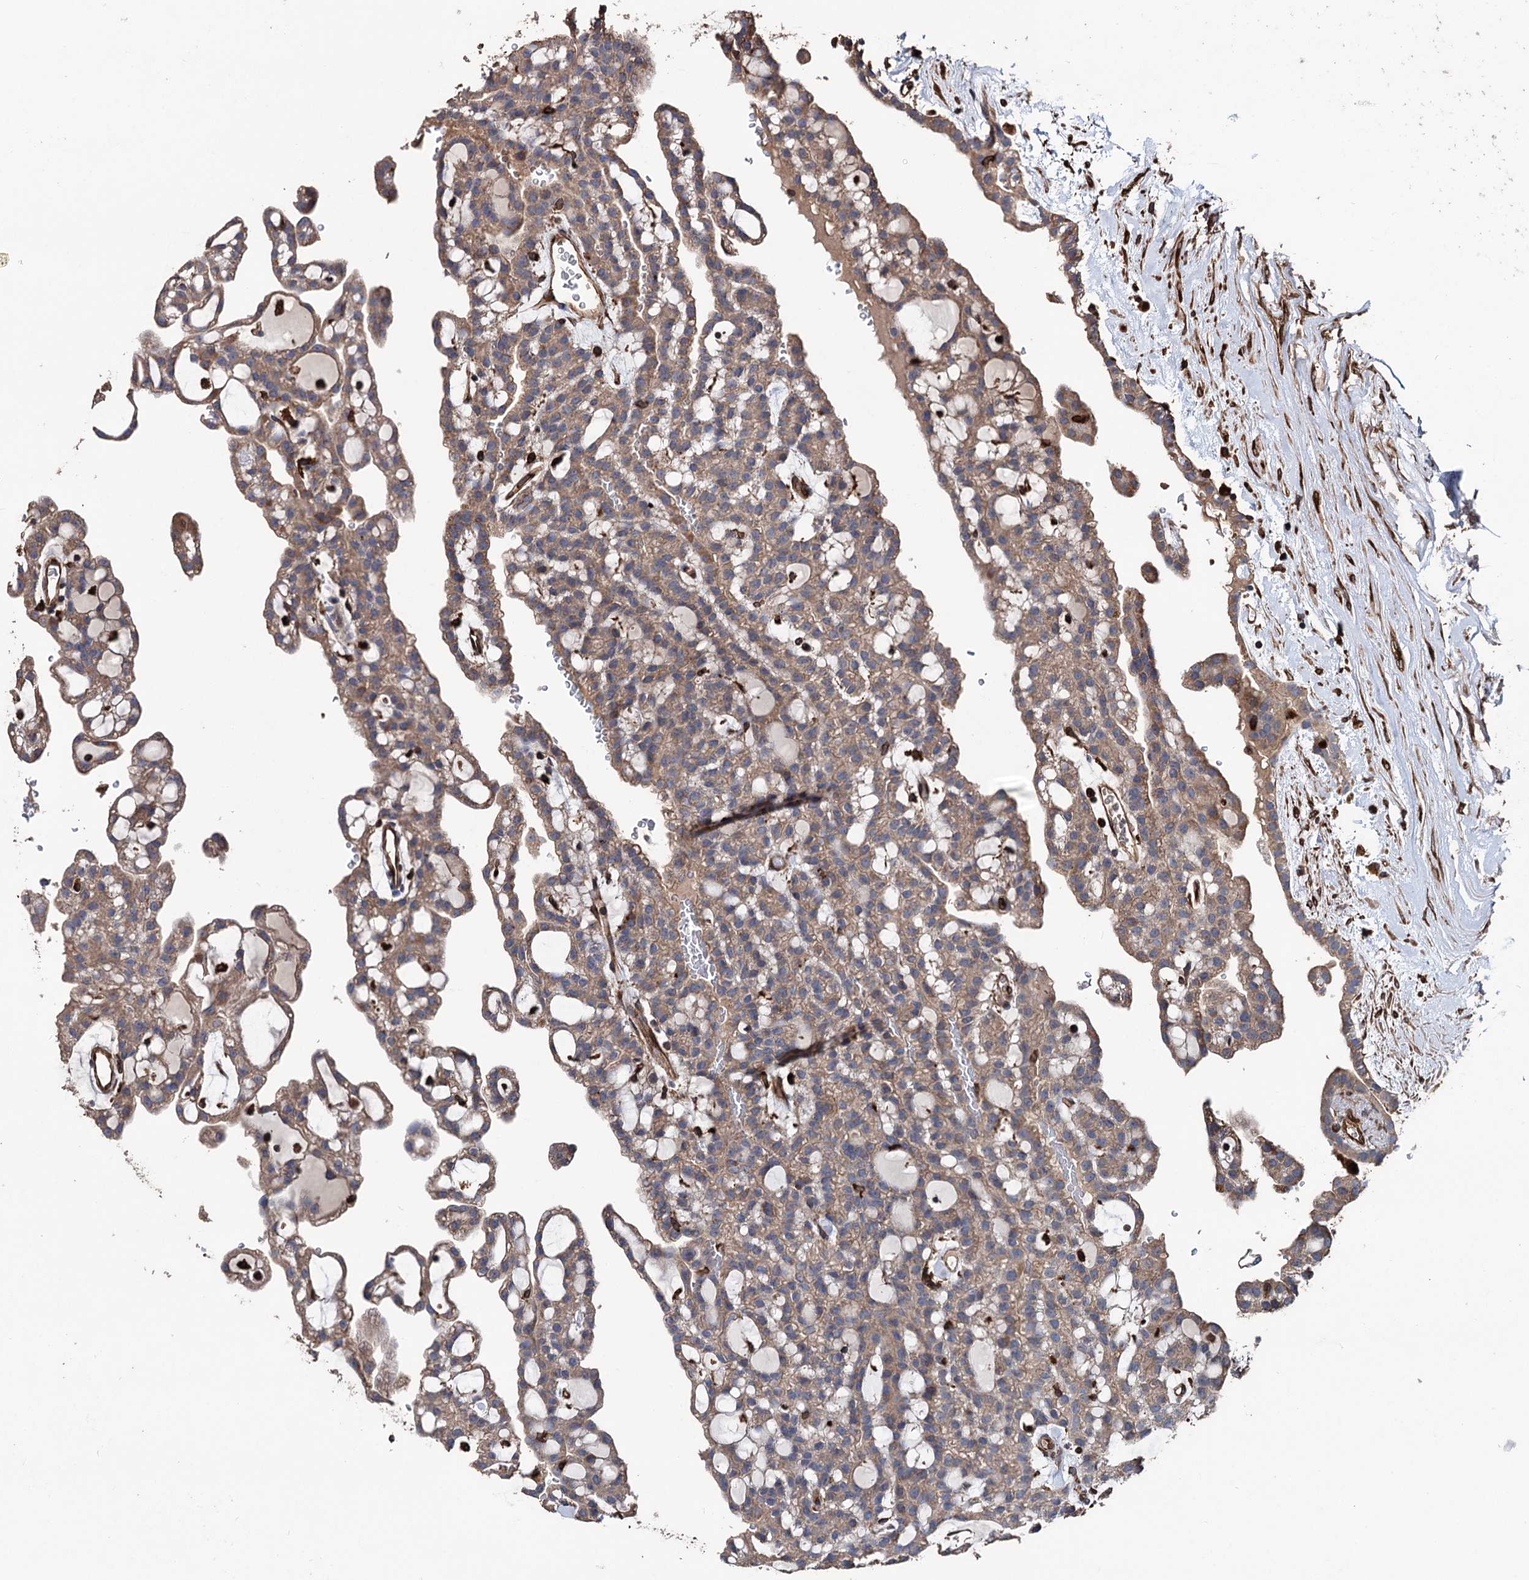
{"staining": {"intensity": "moderate", "quantity": ">75%", "location": "cytoplasmic/membranous"}, "tissue": "renal cancer", "cell_type": "Tumor cells", "image_type": "cancer", "snomed": [{"axis": "morphology", "description": "Adenocarcinoma, NOS"}, {"axis": "topography", "description": "Kidney"}], "caption": "The photomicrograph shows staining of renal adenocarcinoma, revealing moderate cytoplasmic/membranous protein positivity (brown color) within tumor cells. (DAB (3,3'-diaminobenzidine) = brown stain, brightfield microscopy at high magnification).", "gene": "STING1", "patient": {"sex": "male", "age": 63}}